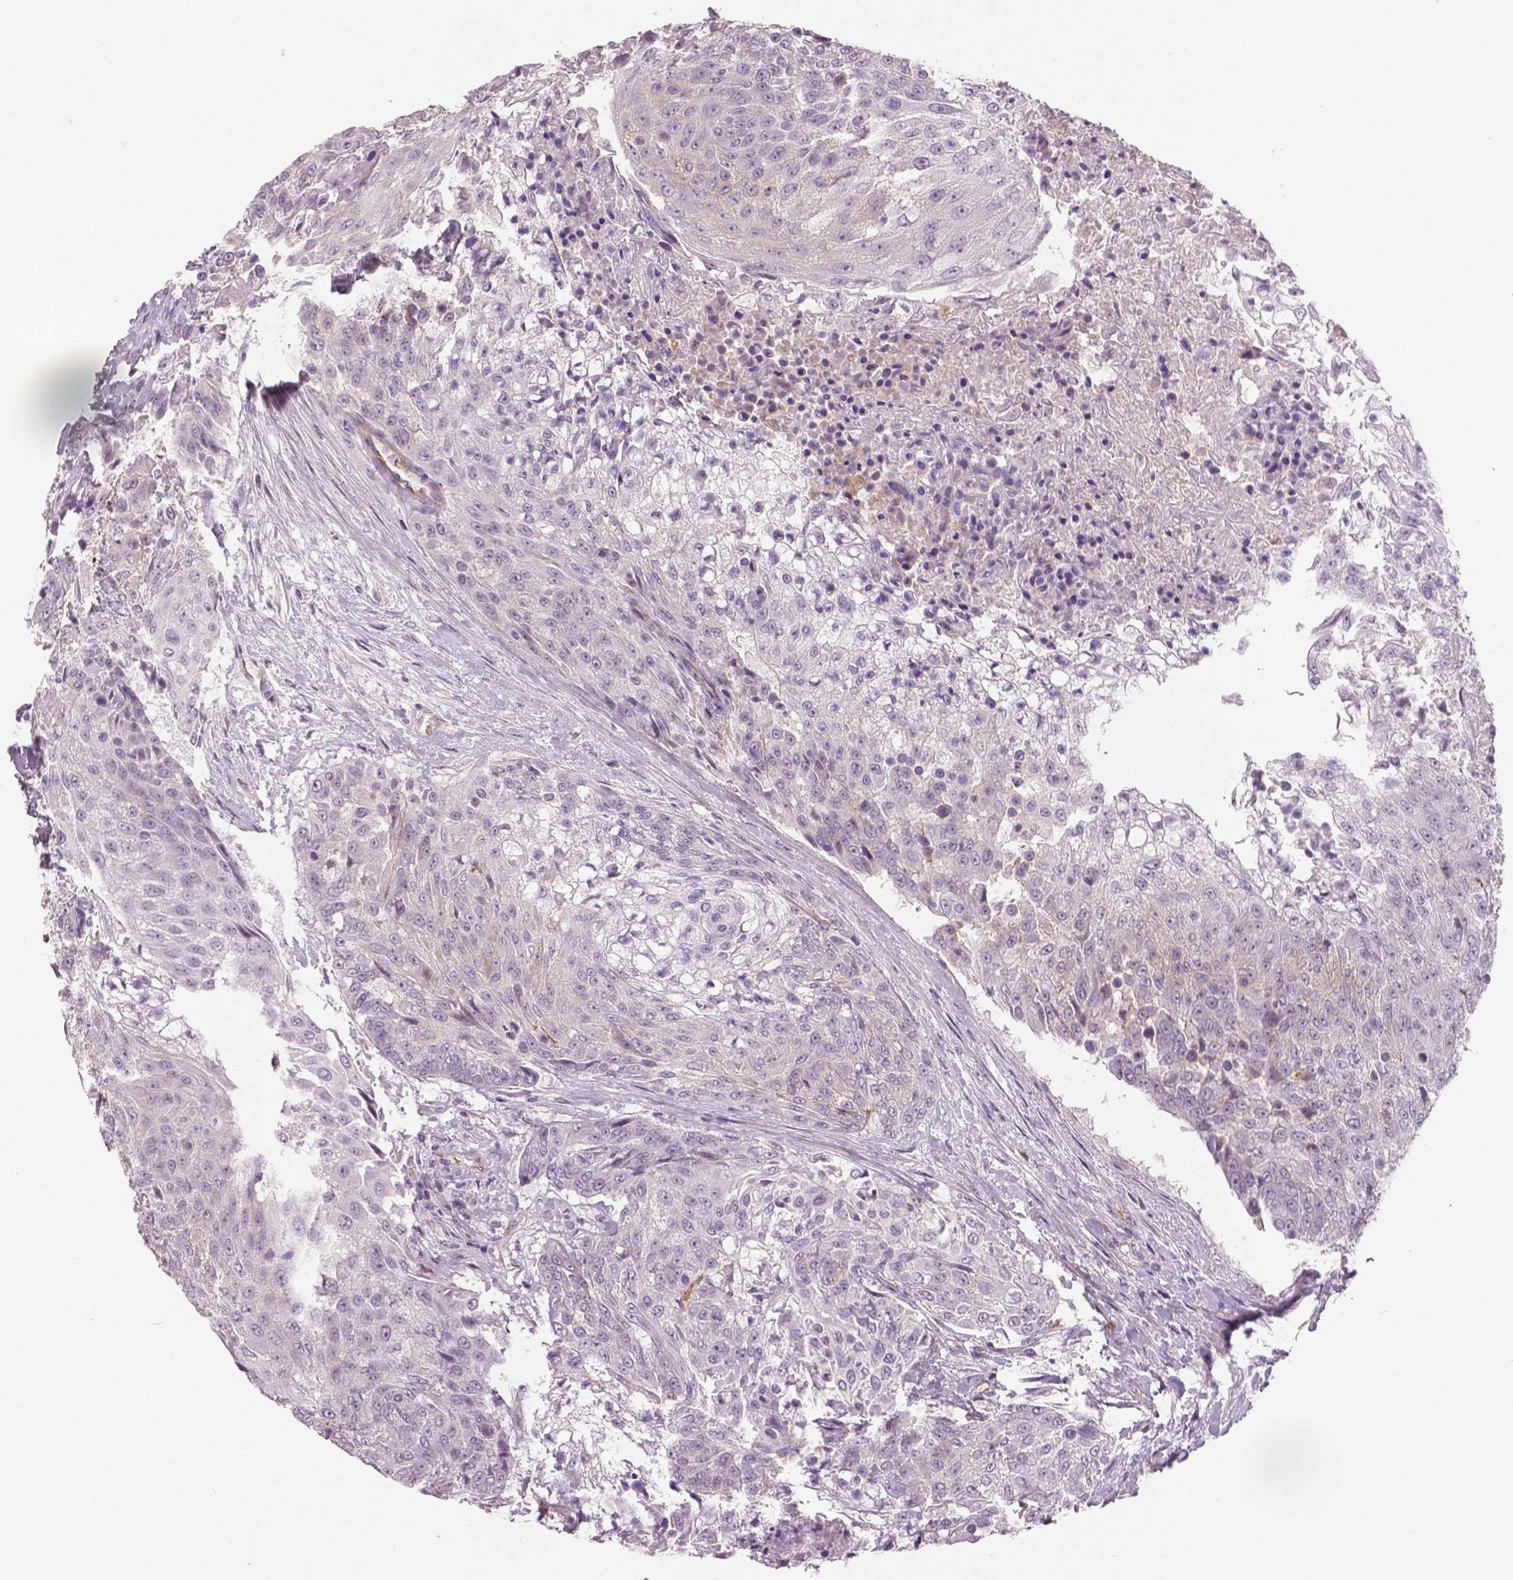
{"staining": {"intensity": "negative", "quantity": "none", "location": "none"}, "tissue": "urothelial cancer", "cell_type": "Tumor cells", "image_type": "cancer", "snomed": [{"axis": "morphology", "description": "Urothelial carcinoma, High grade"}, {"axis": "topography", "description": "Urinary bladder"}], "caption": "A histopathology image of human urothelial cancer is negative for staining in tumor cells.", "gene": "FLT1", "patient": {"sex": "female", "age": 63}}